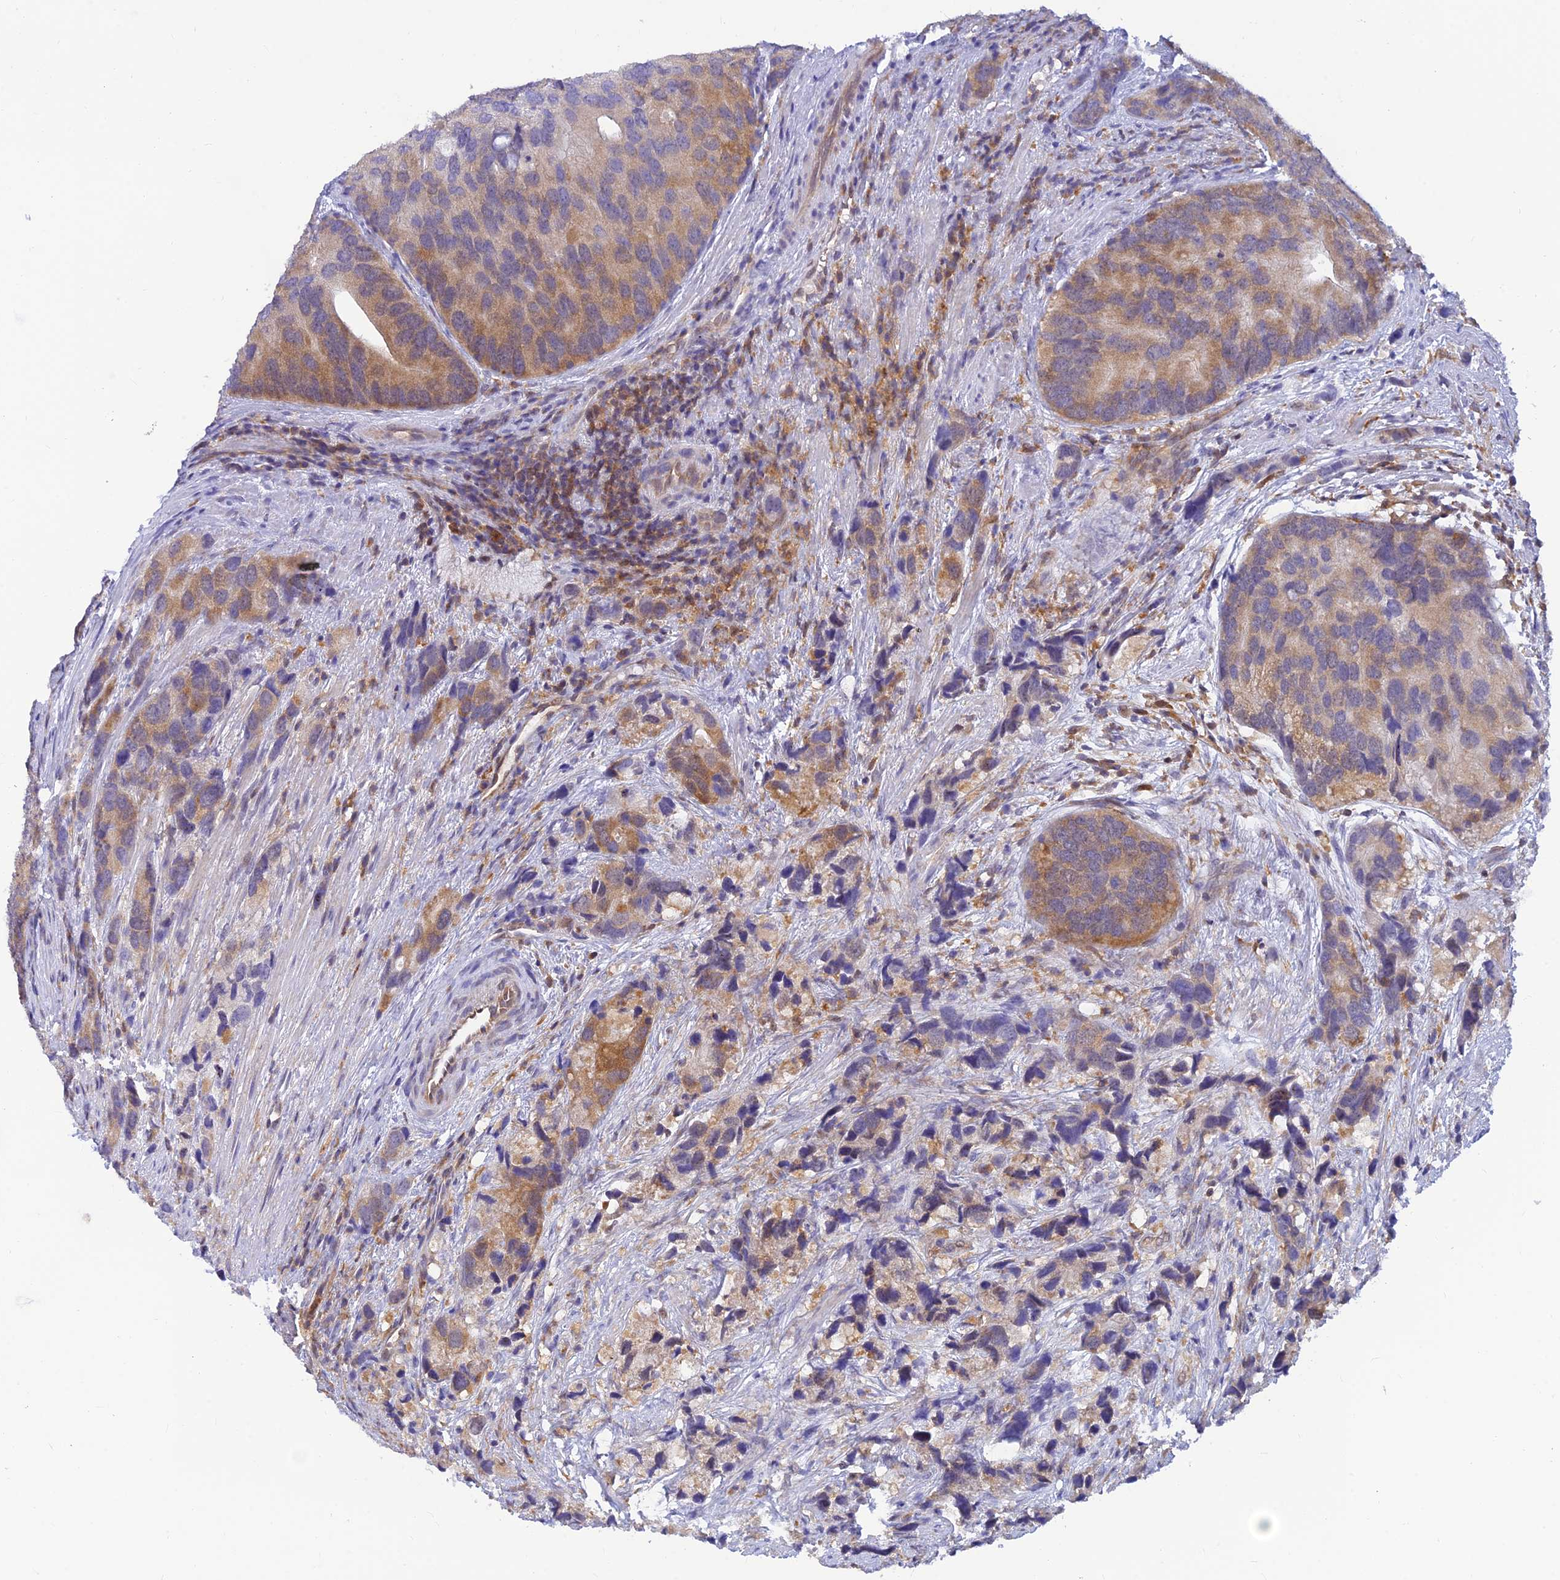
{"staining": {"intensity": "moderate", "quantity": "25%-75%", "location": "cytoplasmic/membranous"}, "tissue": "prostate cancer", "cell_type": "Tumor cells", "image_type": "cancer", "snomed": [{"axis": "morphology", "description": "Adenocarcinoma, High grade"}, {"axis": "topography", "description": "Prostate"}], "caption": "Prostate cancer was stained to show a protein in brown. There is medium levels of moderate cytoplasmic/membranous staining in about 25%-75% of tumor cells.", "gene": "LYSMD2", "patient": {"sex": "male", "age": 62}}